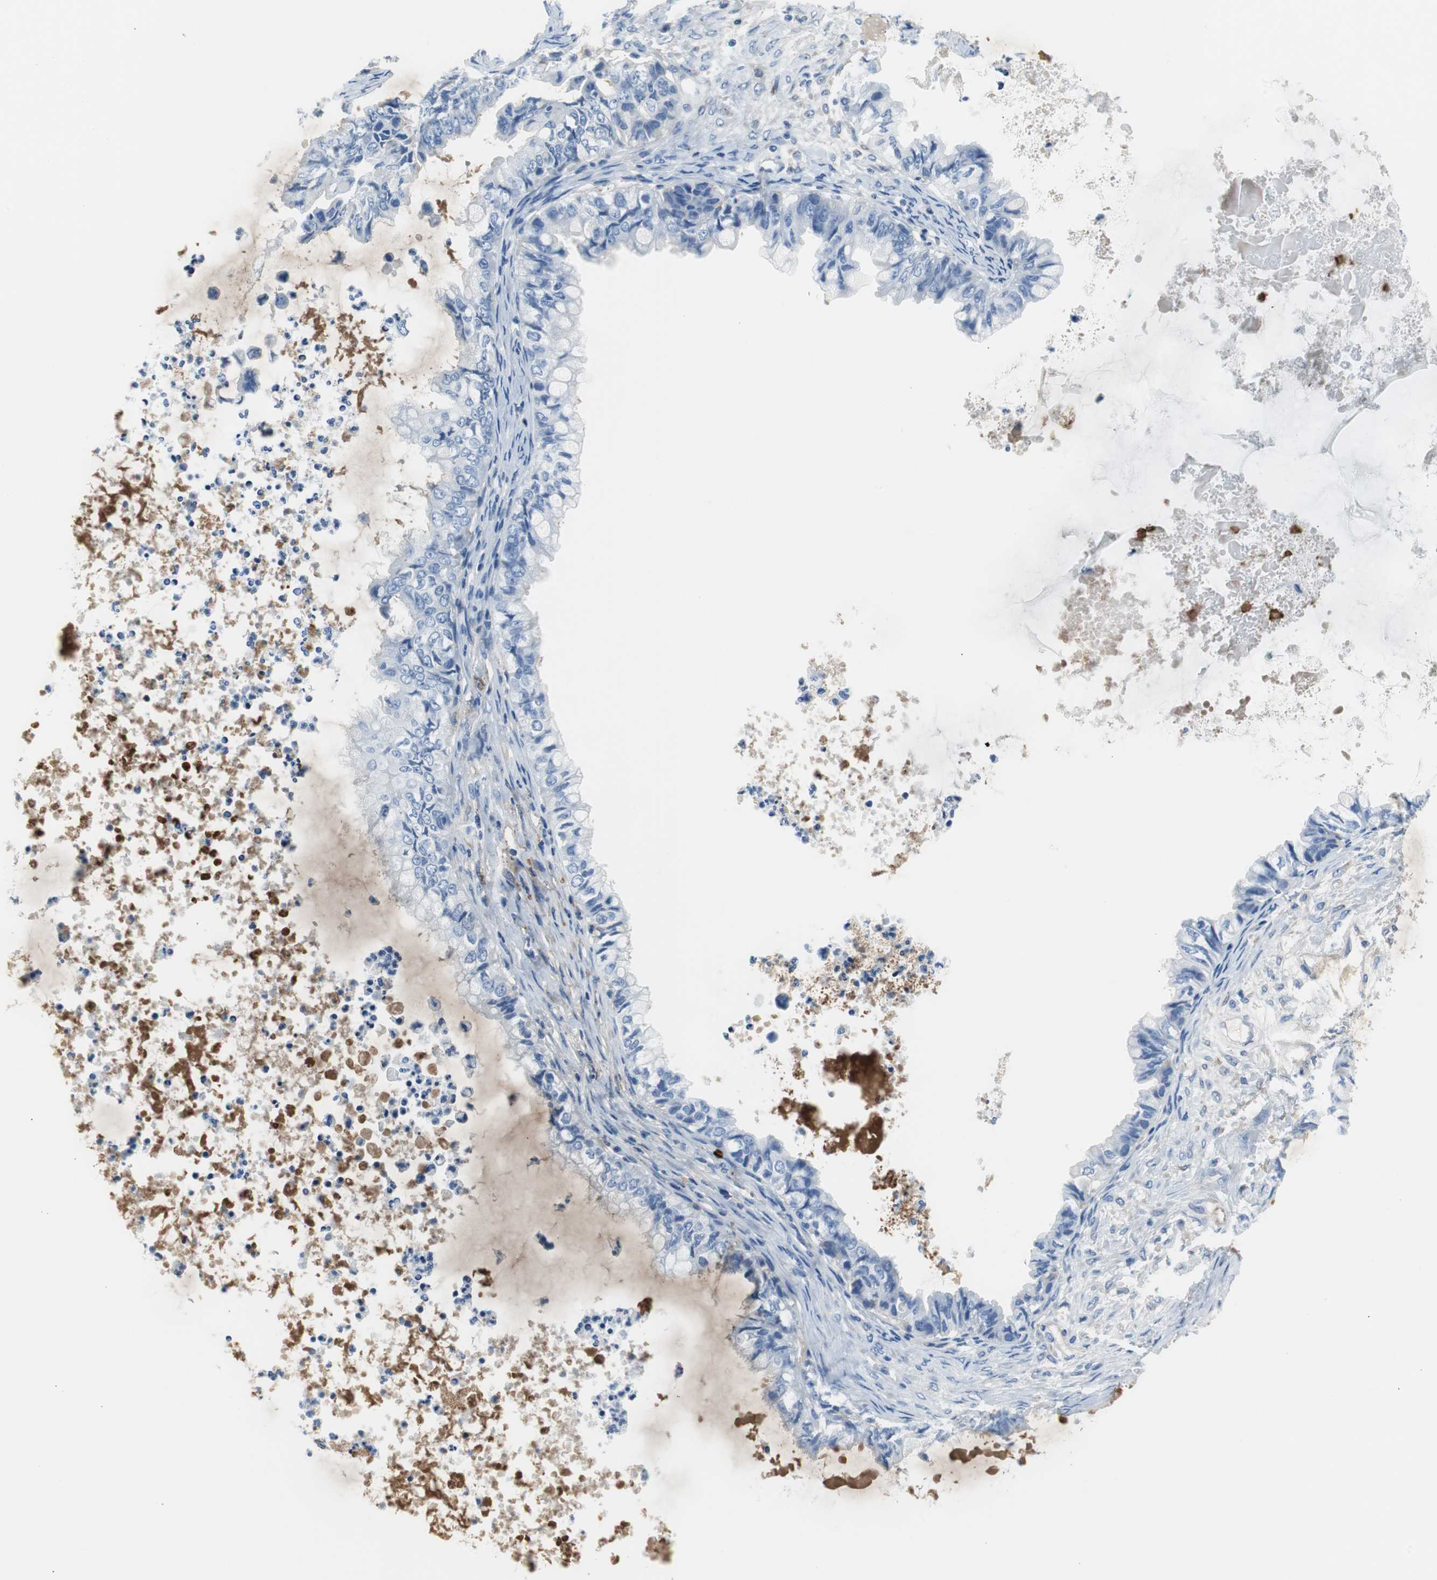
{"staining": {"intensity": "negative", "quantity": "none", "location": "none"}, "tissue": "ovarian cancer", "cell_type": "Tumor cells", "image_type": "cancer", "snomed": [{"axis": "morphology", "description": "Cystadenocarcinoma, mucinous, NOS"}, {"axis": "topography", "description": "Ovary"}], "caption": "High power microscopy histopathology image of an immunohistochemistry (IHC) histopathology image of ovarian cancer (mucinous cystadenocarcinoma), revealing no significant positivity in tumor cells. Nuclei are stained in blue.", "gene": "APCS", "patient": {"sex": "female", "age": 80}}